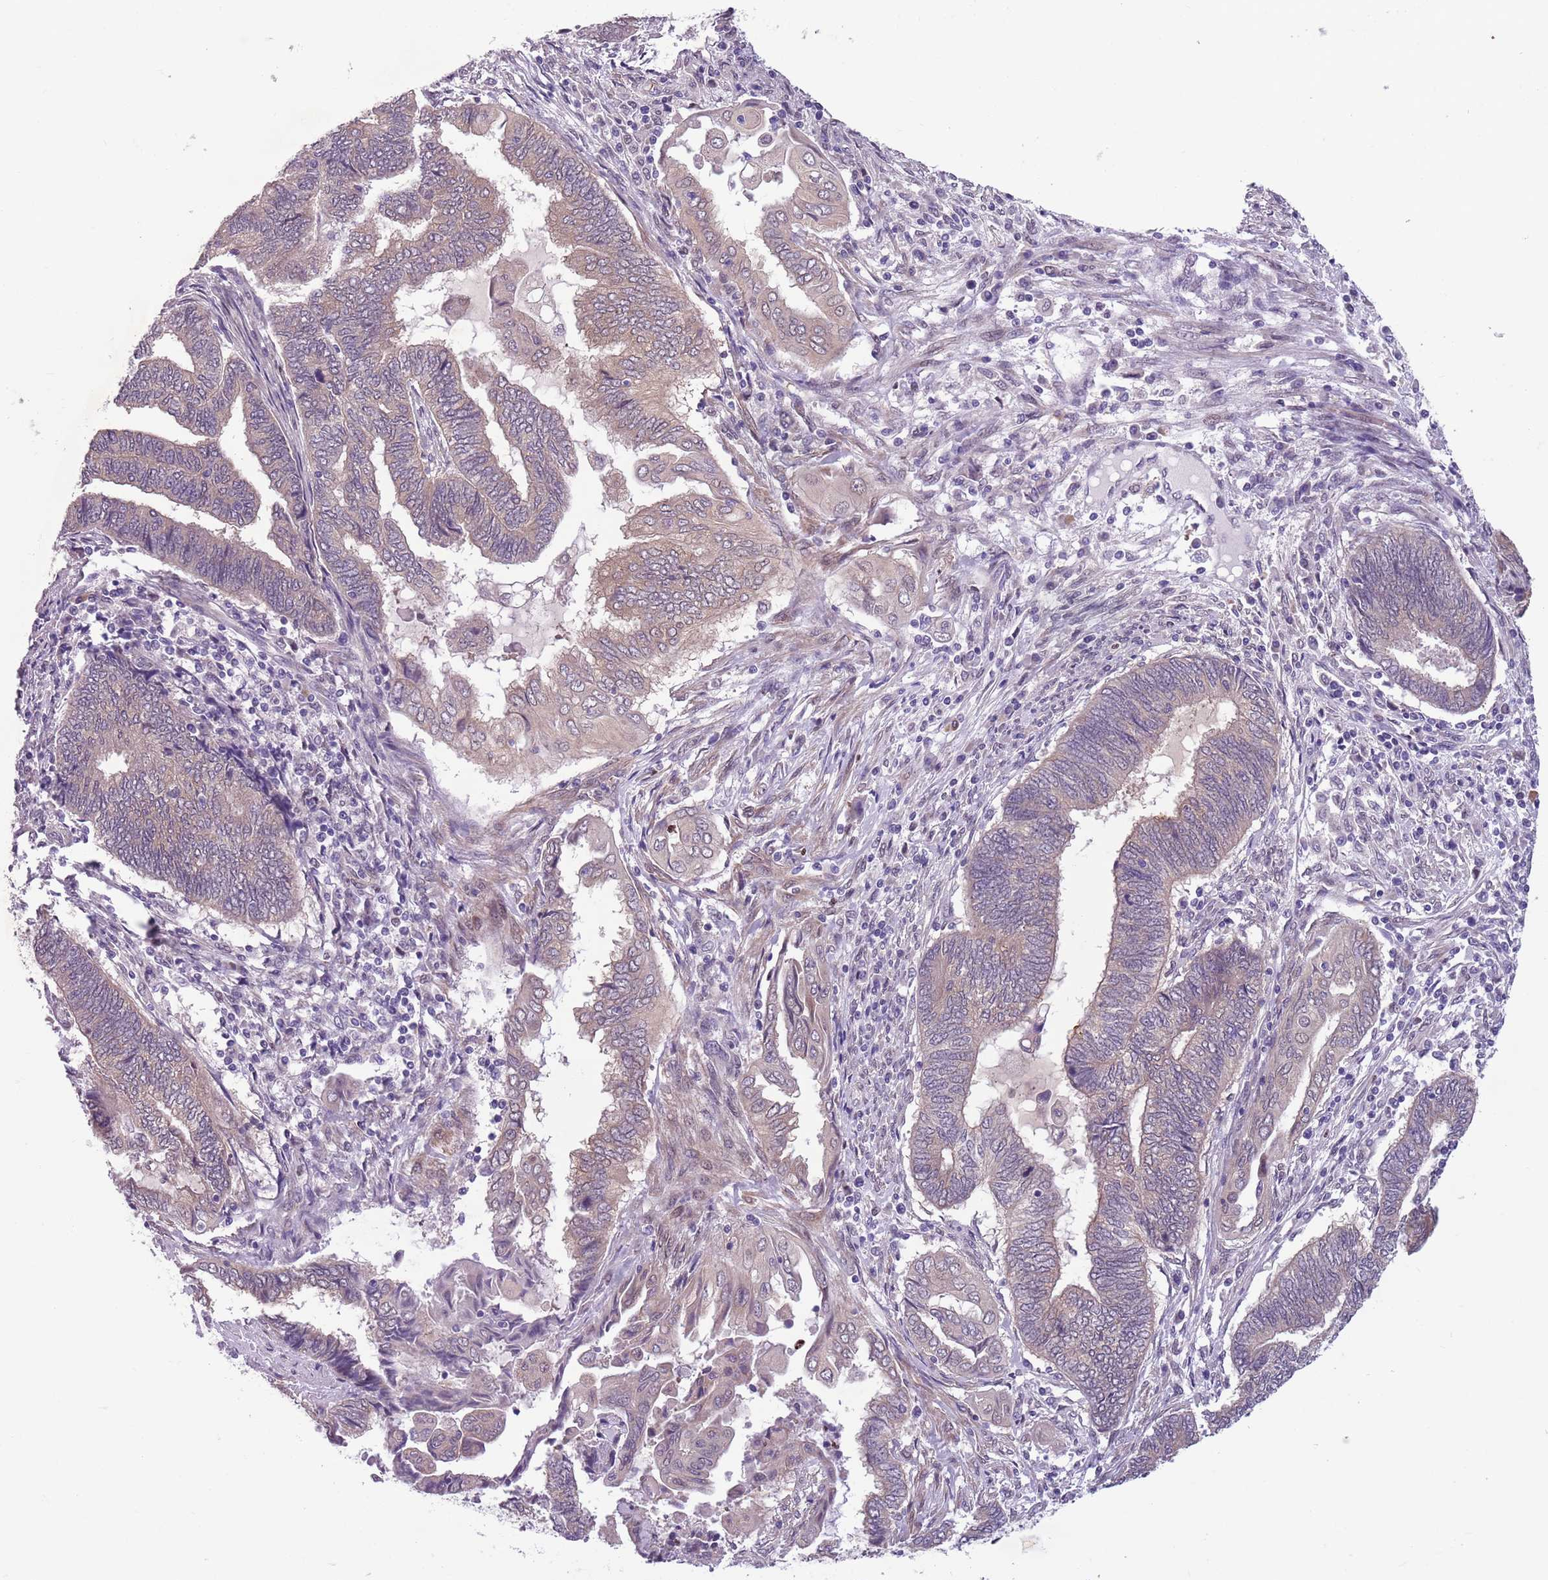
{"staining": {"intensity": "moderate", "quantity": "<25%", "location": "cytoplasmic/membranous"}, "tissue": "endometrial cancer", "cell_type": "Tumor cells", "image_type": "cancer", "snomed": [{"axis": "morphology", "description": "Adenocarcinoma, NOS"}, {"axis": "topography", "description": "Uterus"}, {"axis": "topography", "description": "Endometrium"}], "caption": "About <25% of tumor cells in adenocarcinoma (endometrial) show moderate cytoplasmic/membranous protein positivity as visualized by brown immunohistochemical staining.", "gene": "ADCY7", "patient": {"sex": "female", "age": 70}}